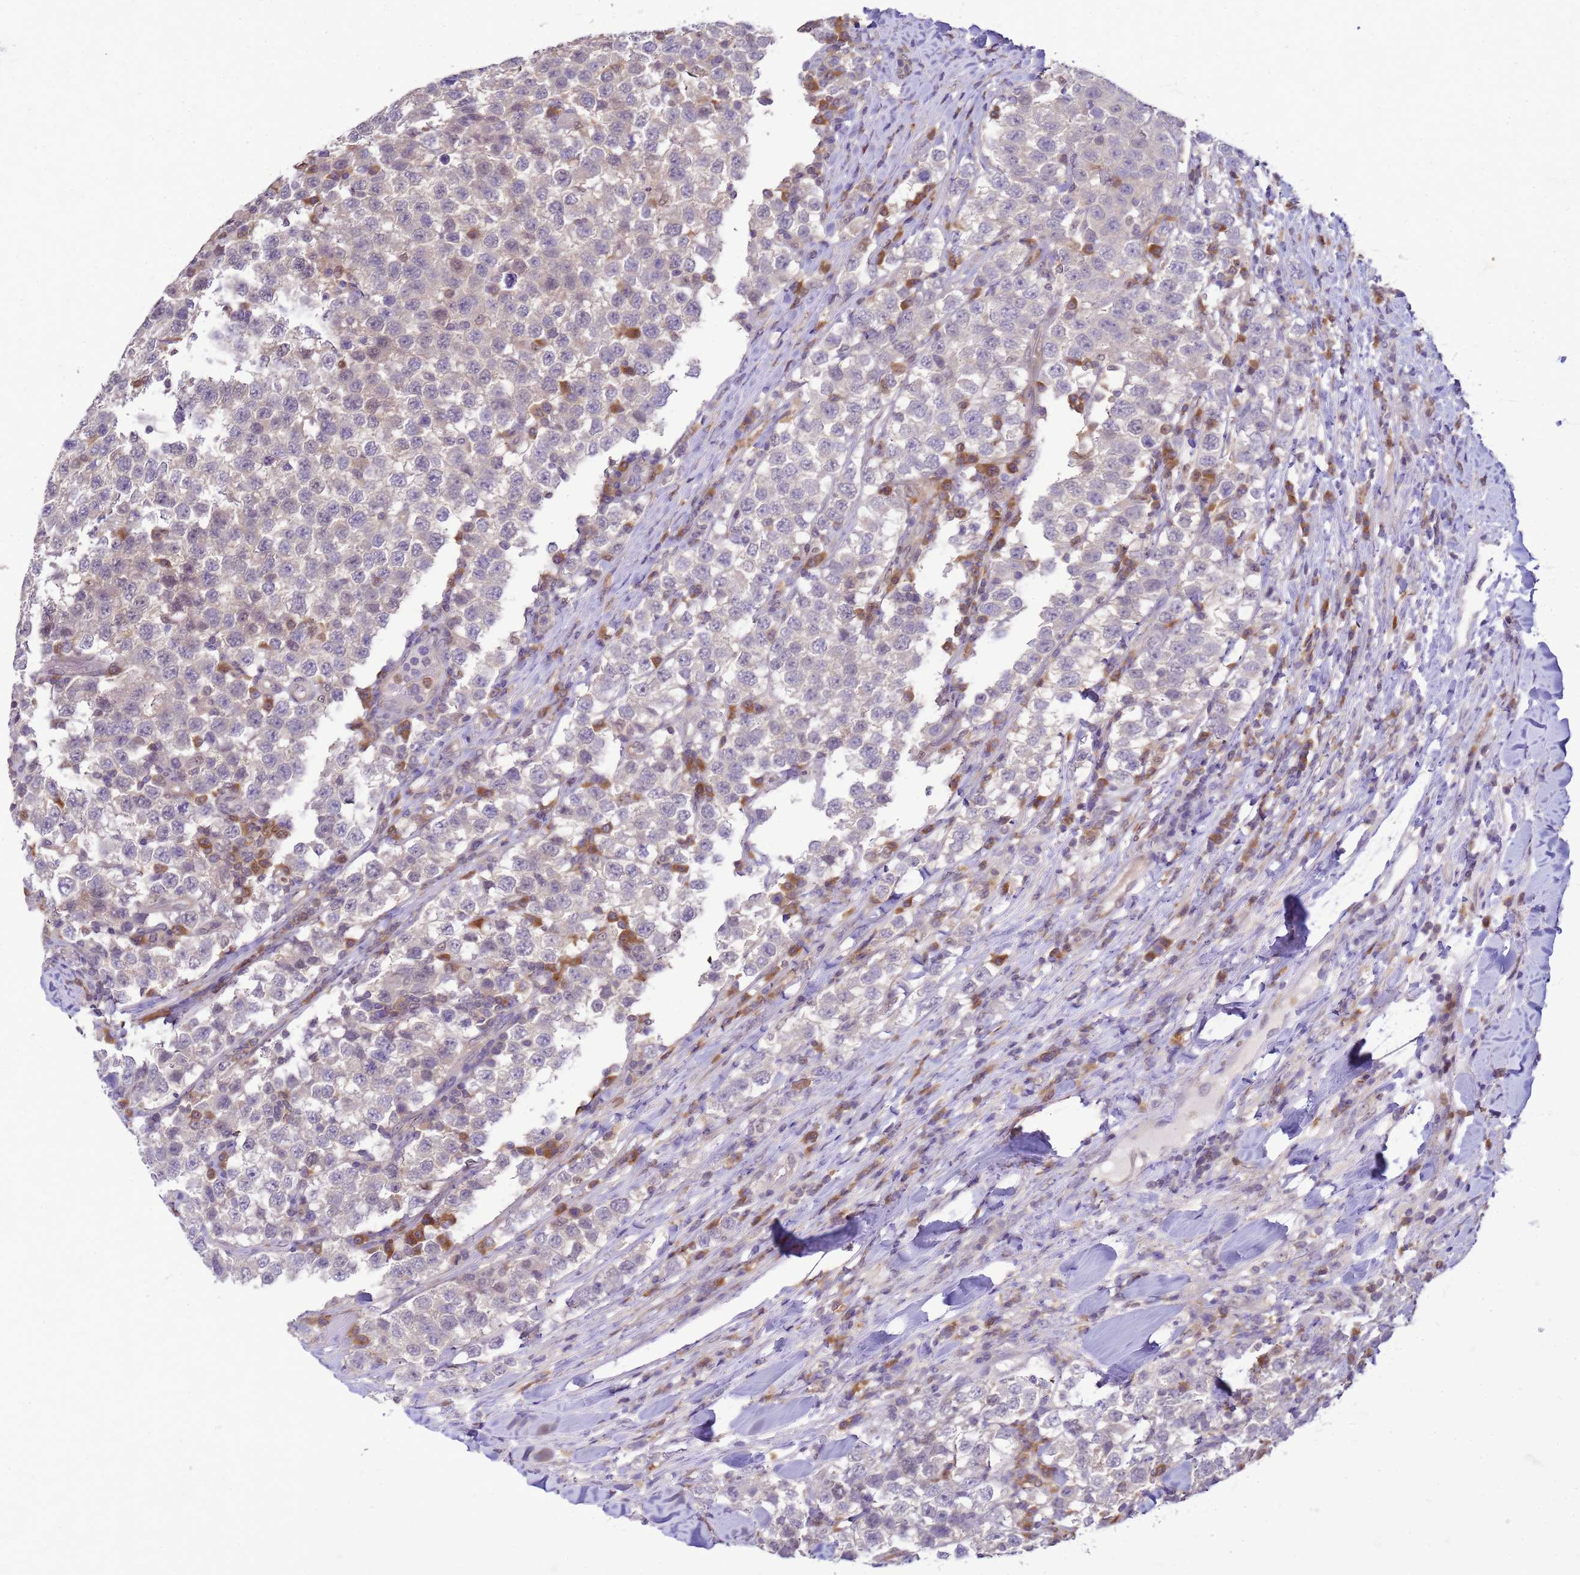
{"staining": {"intensity": "negative", "quantity": "none", "location": "none"}, "tissue": "testis cancer", "cell_type": "Tumor cells", "image_type": "cancer", "snomed": [{"axis": "morphology", "description": "Seminoma, NOS"}, {"axis": "topography", "description": "Testis"}], "caption": "High magnification brightfield microscopy of testis cancer (seminoma) stained with DAB (3,3'-diaminobenzidine) (brown) and counterstained with hematoxylin (blue): tumor cells show no significant expression. (DAB (3,3'-diaminobenzidine) IHC, high magnification).", "gene": "DDI2", "patient": {"sex": "male", "age": 34}}